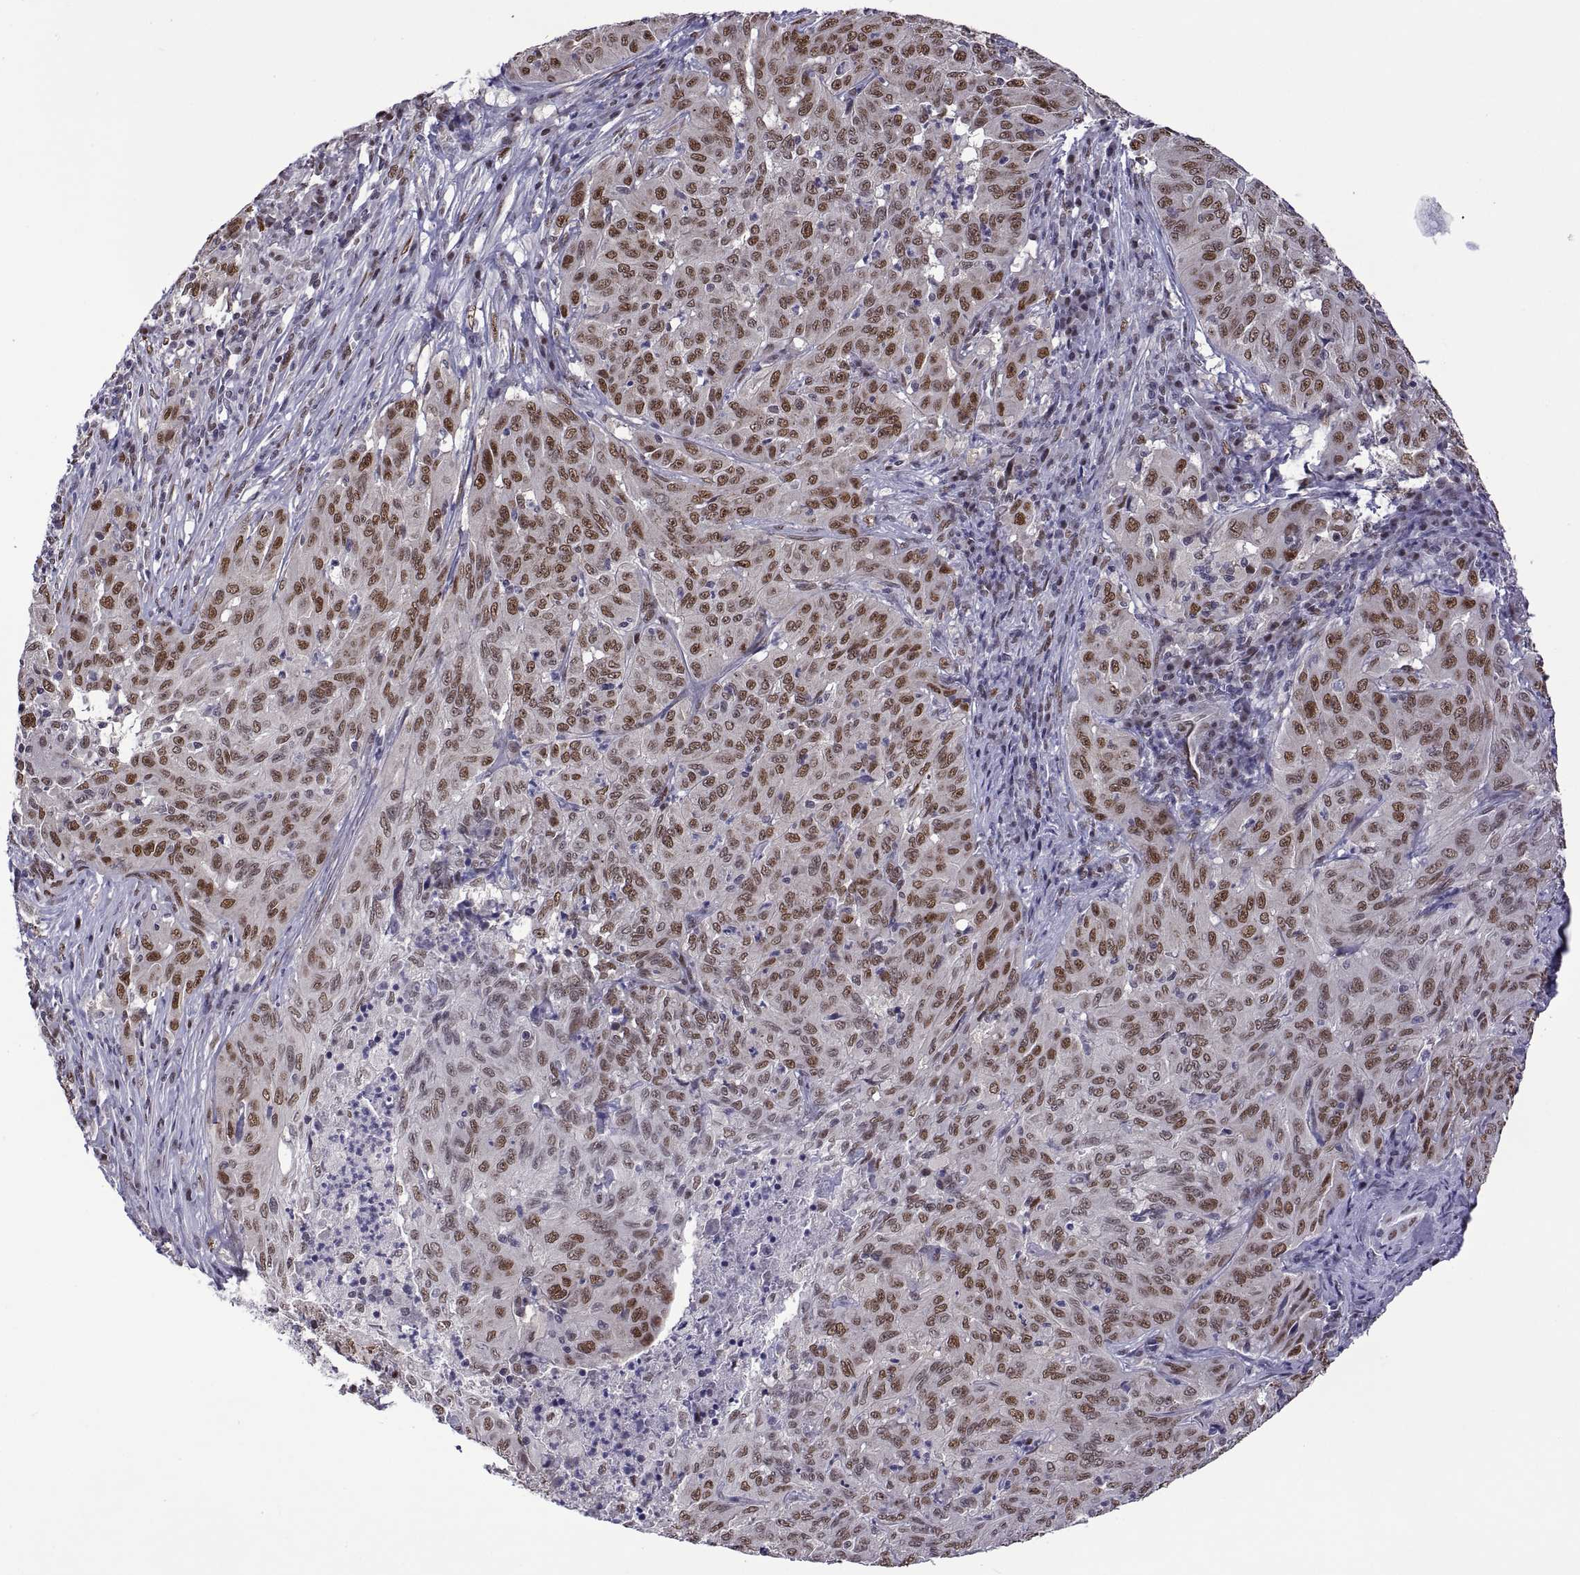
{"staining": {"intensity": "strong", "quantity": ">75%", "location": "nuclear"}, "tissue": "pancreatic cancer", "cell_type": "Tumor cells", "image_type": "cancer", "snomed": [{"axis": "morphology", "description": "Adenocarcinoma, NOS"}, {"axis": "topography", "description": "Pancreas"}], "caption": "Human pancreatic cancer (adenocarcinoma) stained for a protein (brown) displays strong nuclear positive expression in approximately >75% of tumor cells.", "gene": "NR4A1", "patient": {"sex": "male", "age": 63}}